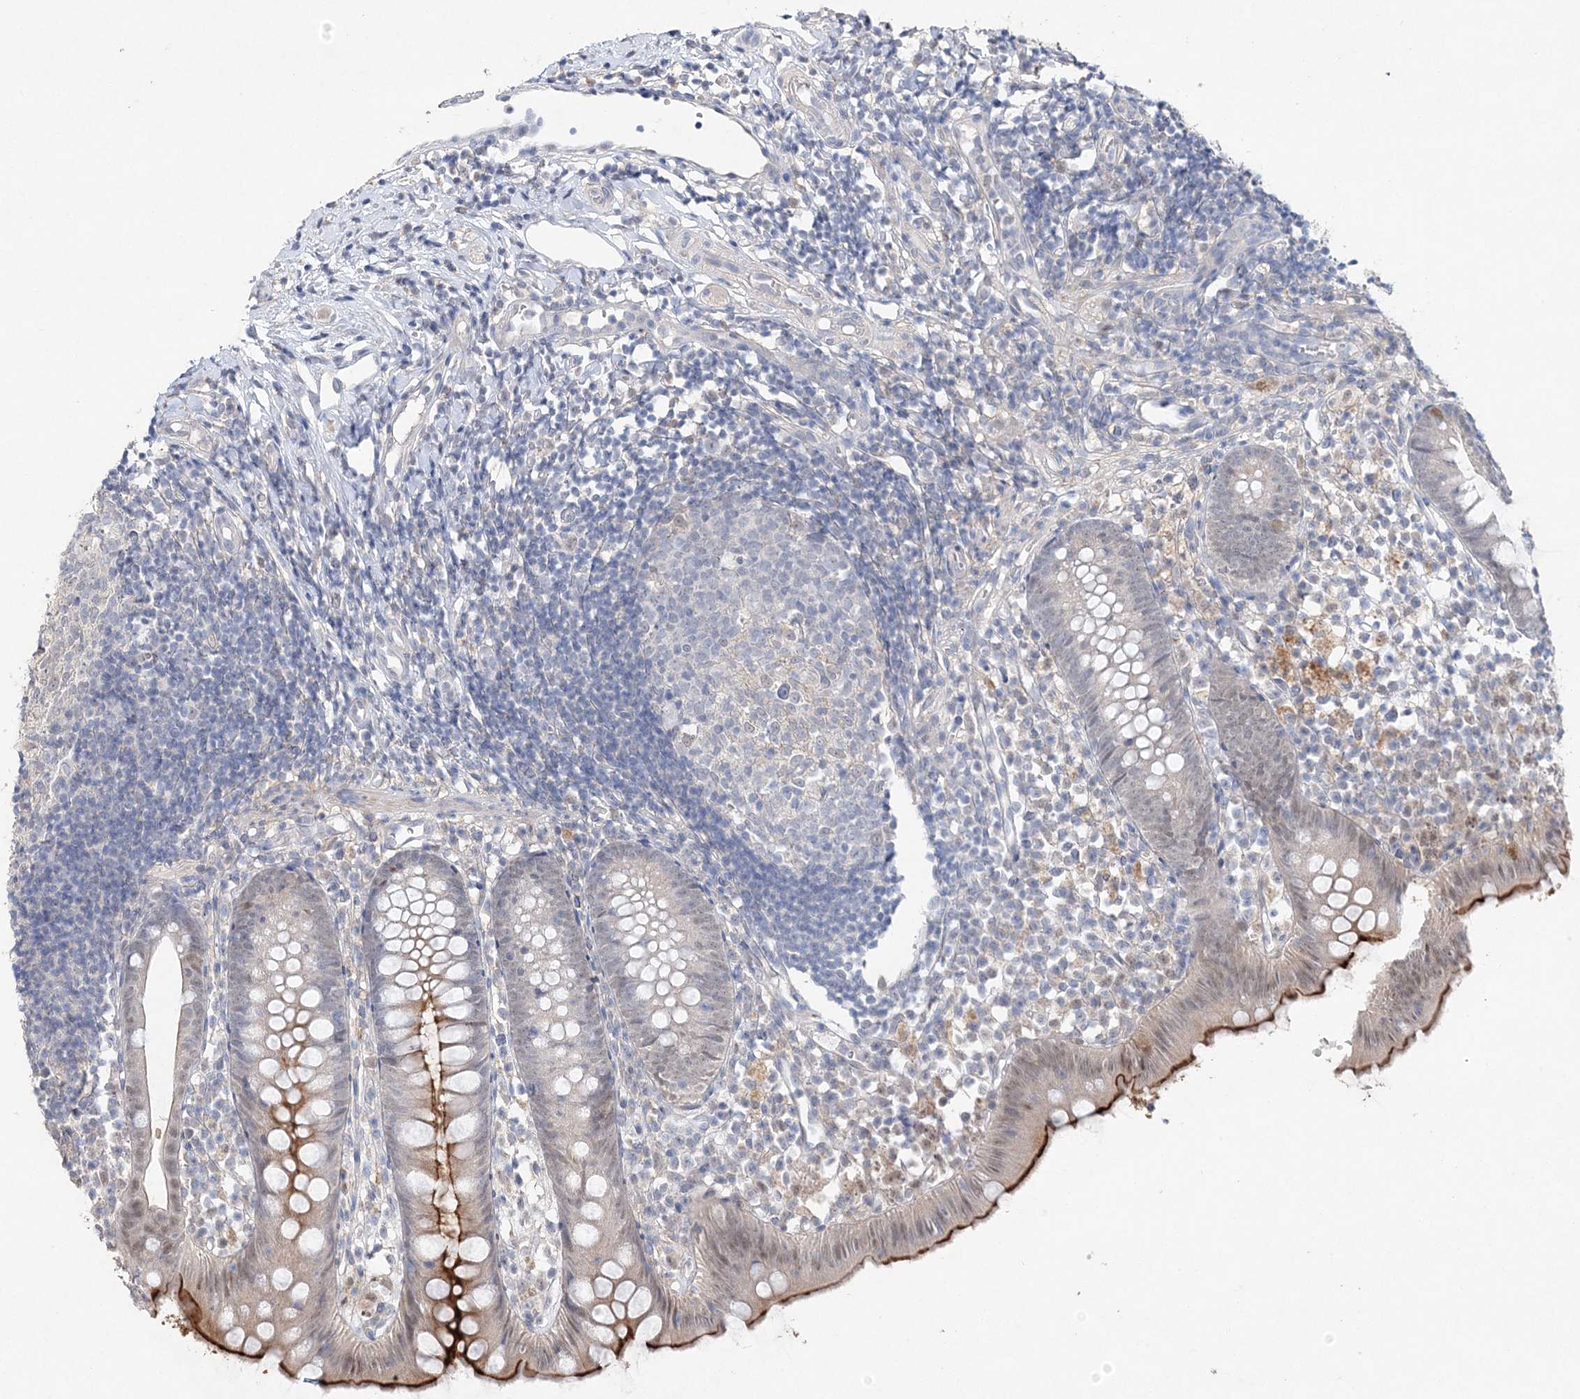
{"staining": {"intensity": "strong", "quantity": "25%-75%", "location": "cytoplasmic/membranous,nuclear"}, "tissue": "appendix", "cell_type": "Glandular cells", "image_type": "normal", "snomed": [{"axis": "morphology", "description": "Normal tissue, NOS"}, {"axis": "topography", "description": "Appendix"}], "caption": "Protein expression analysis of benign human appendix reveals strong cytoplasmic/membranous,nuclear positivity in approximately 25%-75% of glandular cells. The staining was performed using DAB, with brown indicating positive protein expression. Nuclei are stained blue with hematoxylin.", "gene": "MAT2B", "patient": {"sex": "female", "age": 20}}